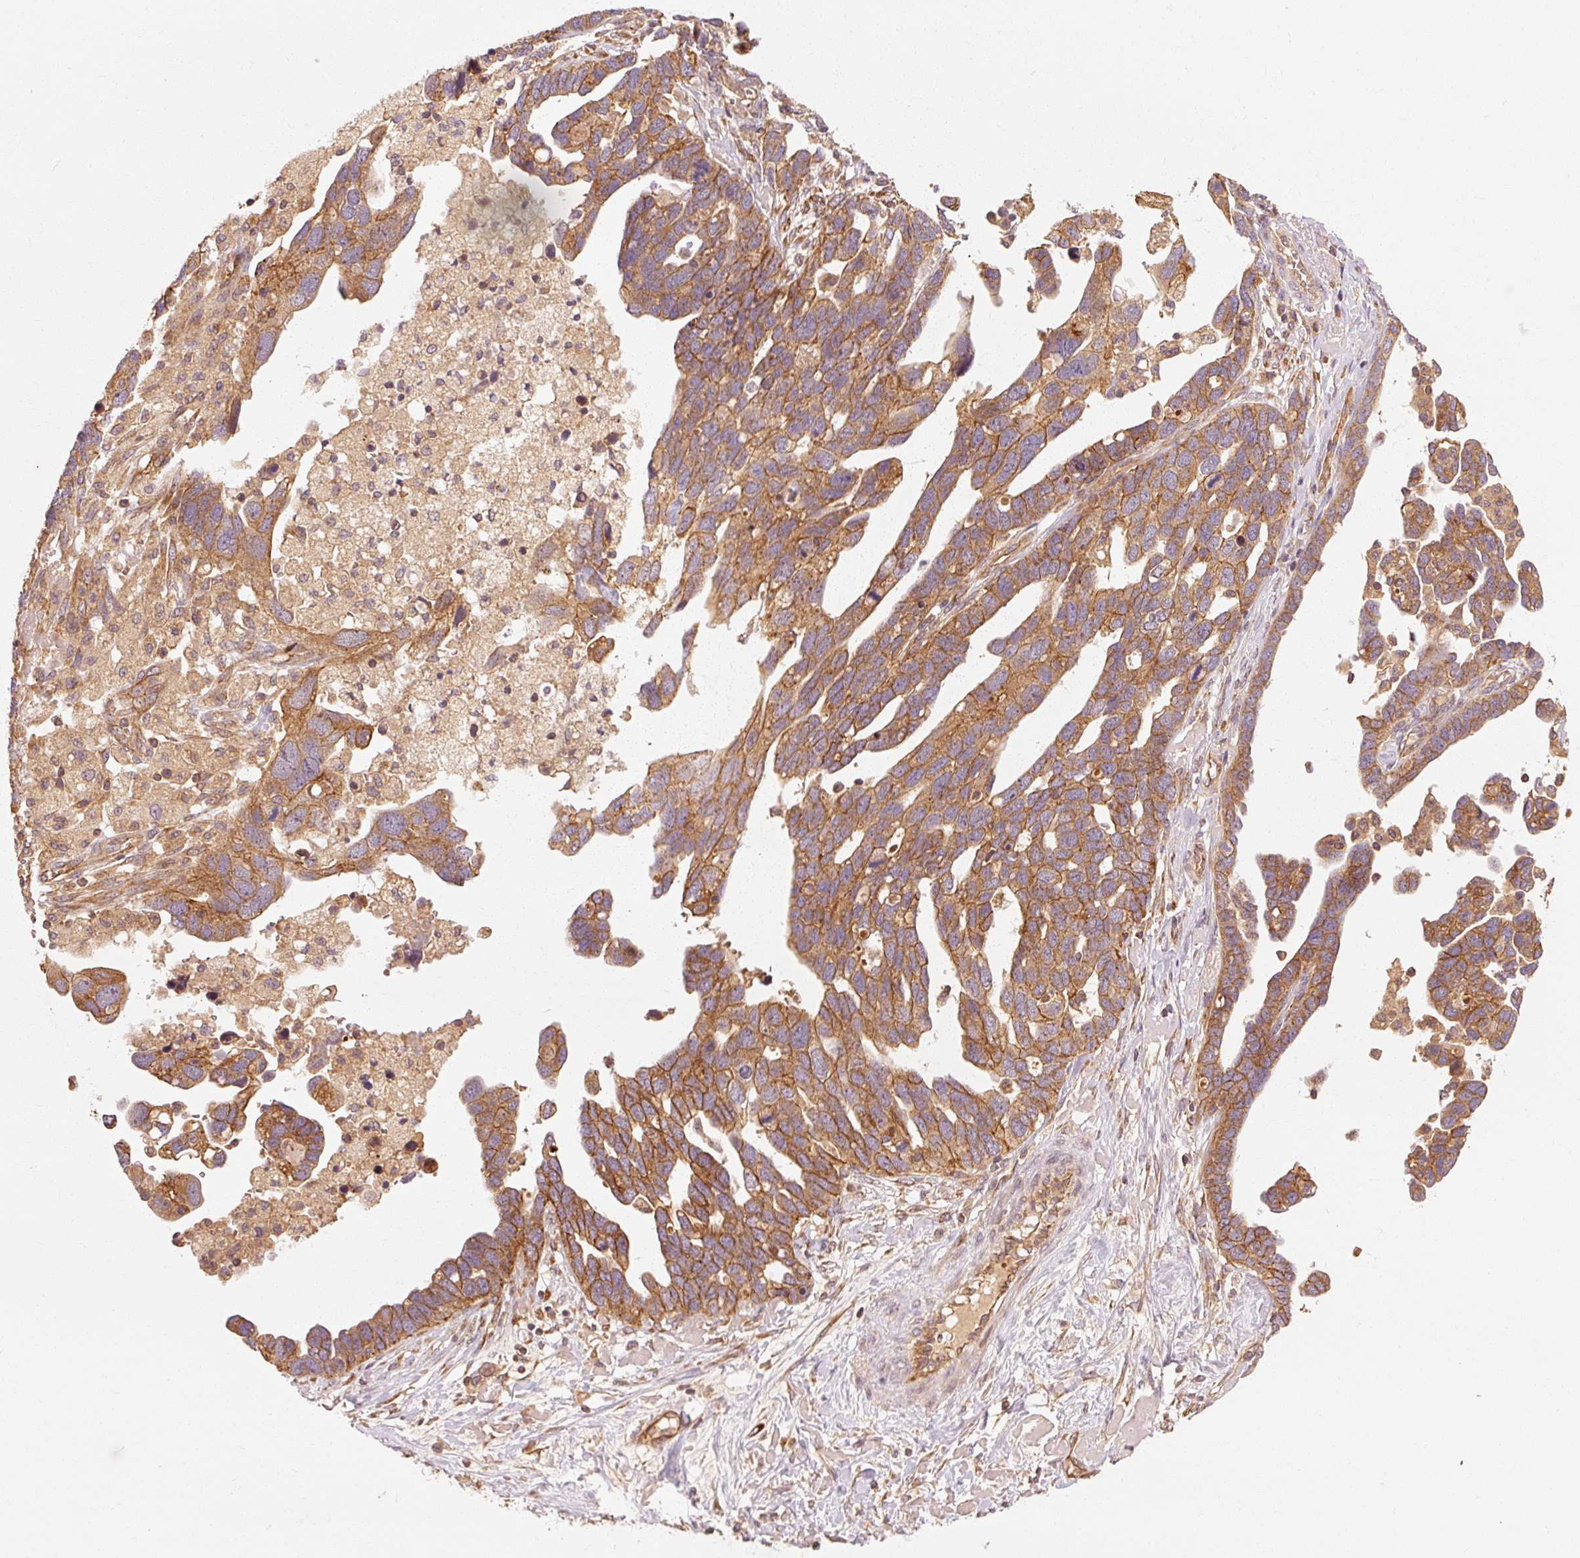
{"staining": {"intensity": "moderate", "quantity": ">75%", "location": "cytoplasmic/membranous"}, "tissue": "ovarian cancer", "cell_type": "Tumor cells", "image_type": "cancer", "snomed": [{"axis": "morphology", "description": "Cystadenocarcinoma, serous, NOS"}, {"axis": "topography", "description": "Ovary"}], "caption": "Protein analysis of ovarian cancer tissue exhibits moderate cytoplasmic/membranous expression in about >75% of tumor cells.", "gene": "CTNNA1", "patient": {"sex": "female", "age": 54}}